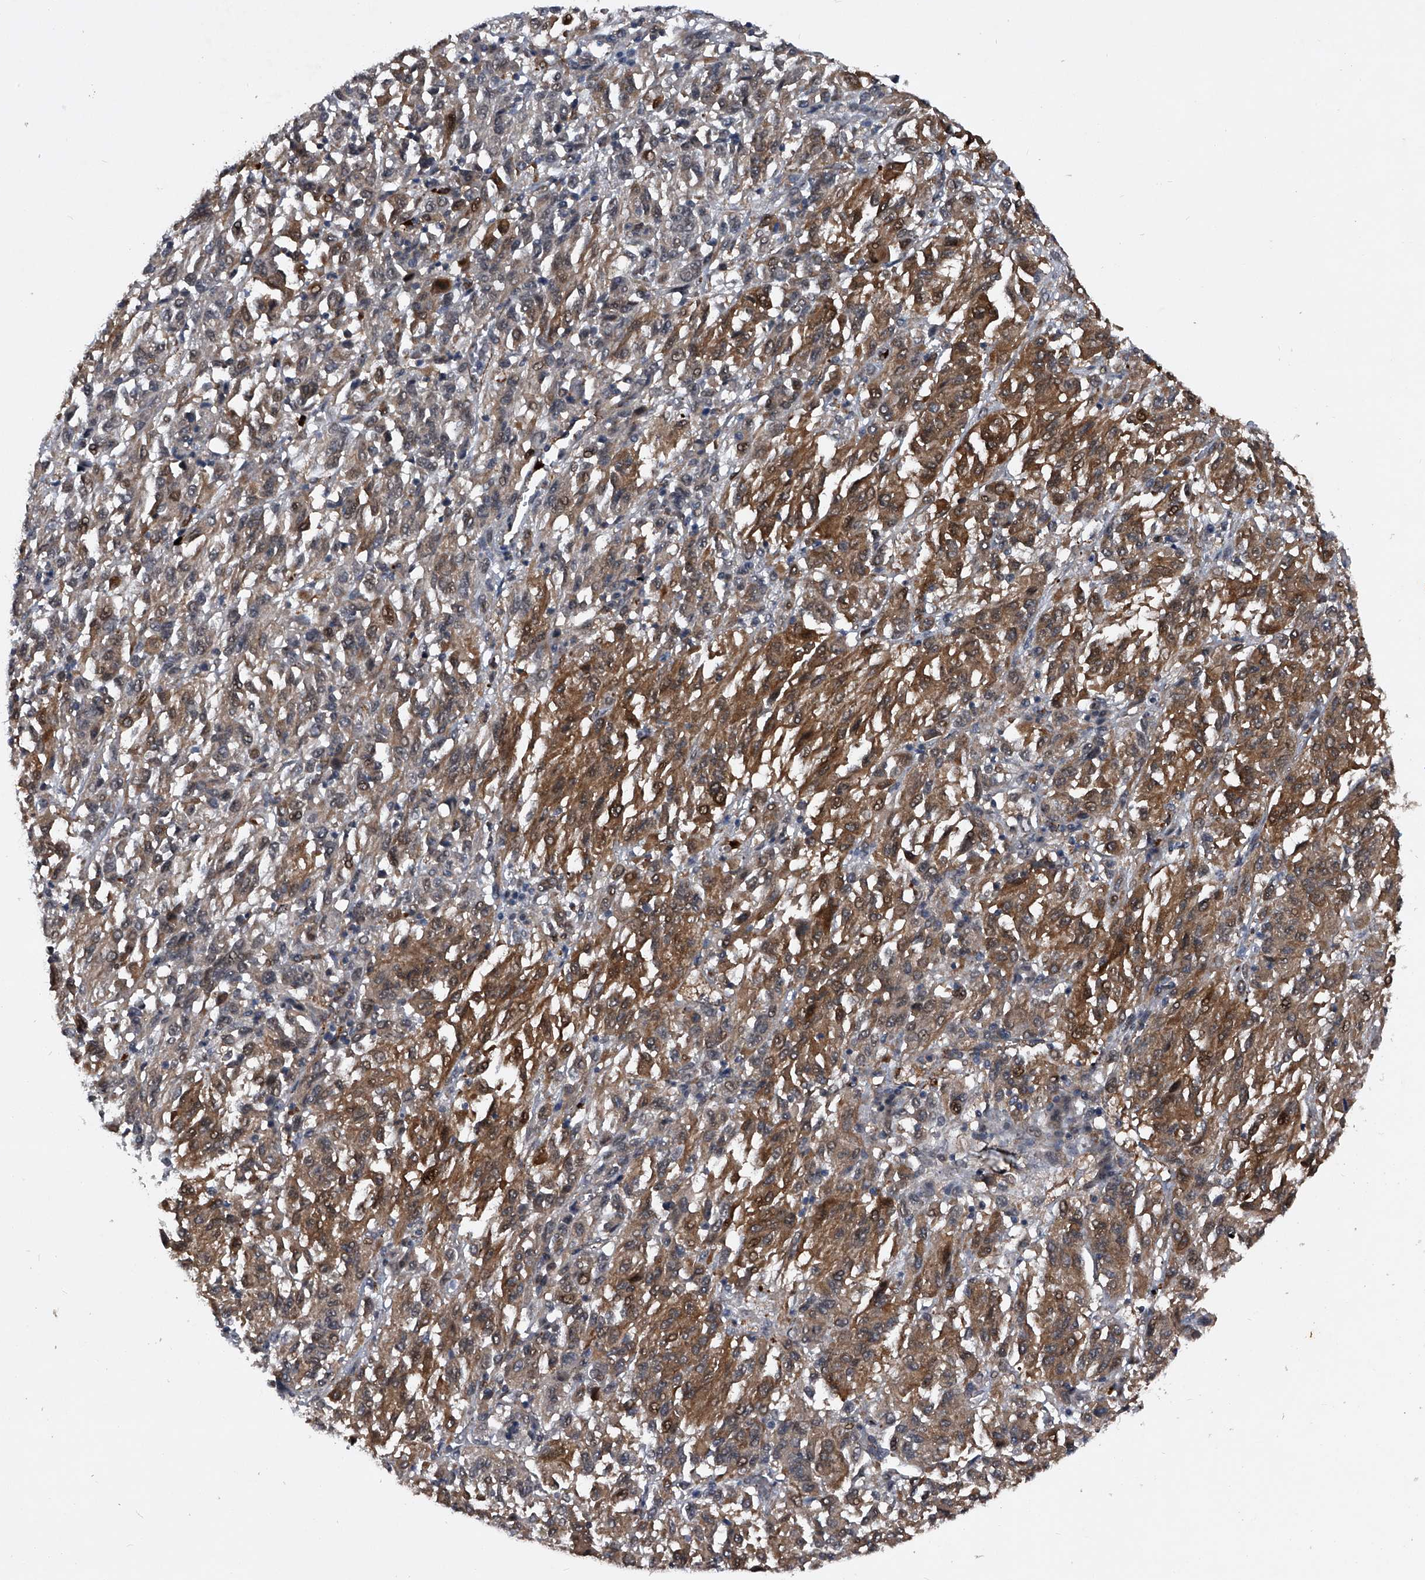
{"staining": {"intensity": "moderate", "quantity": ">75%", "location": "cytoplasmic/membranous,nuclear"}, "tissue": "melanoma", "cell_type": "Tumor cells", "image_type": "cancer", "snomed": [{"axis": "morphology", "description": "Malignant melanoma, Metastatic site"}, {"axis": "topography", "description": "Lung"}], "caption": "About >75% of tumor cells in malignant melanoma (metastatic site) reveal moderate cytoplasmic/membranous and nuclear protein expression as visualized by brown immunohistochemical staining.", "gene": "MAPKAP1", "patient": {"sex": "male", "age": 64}}